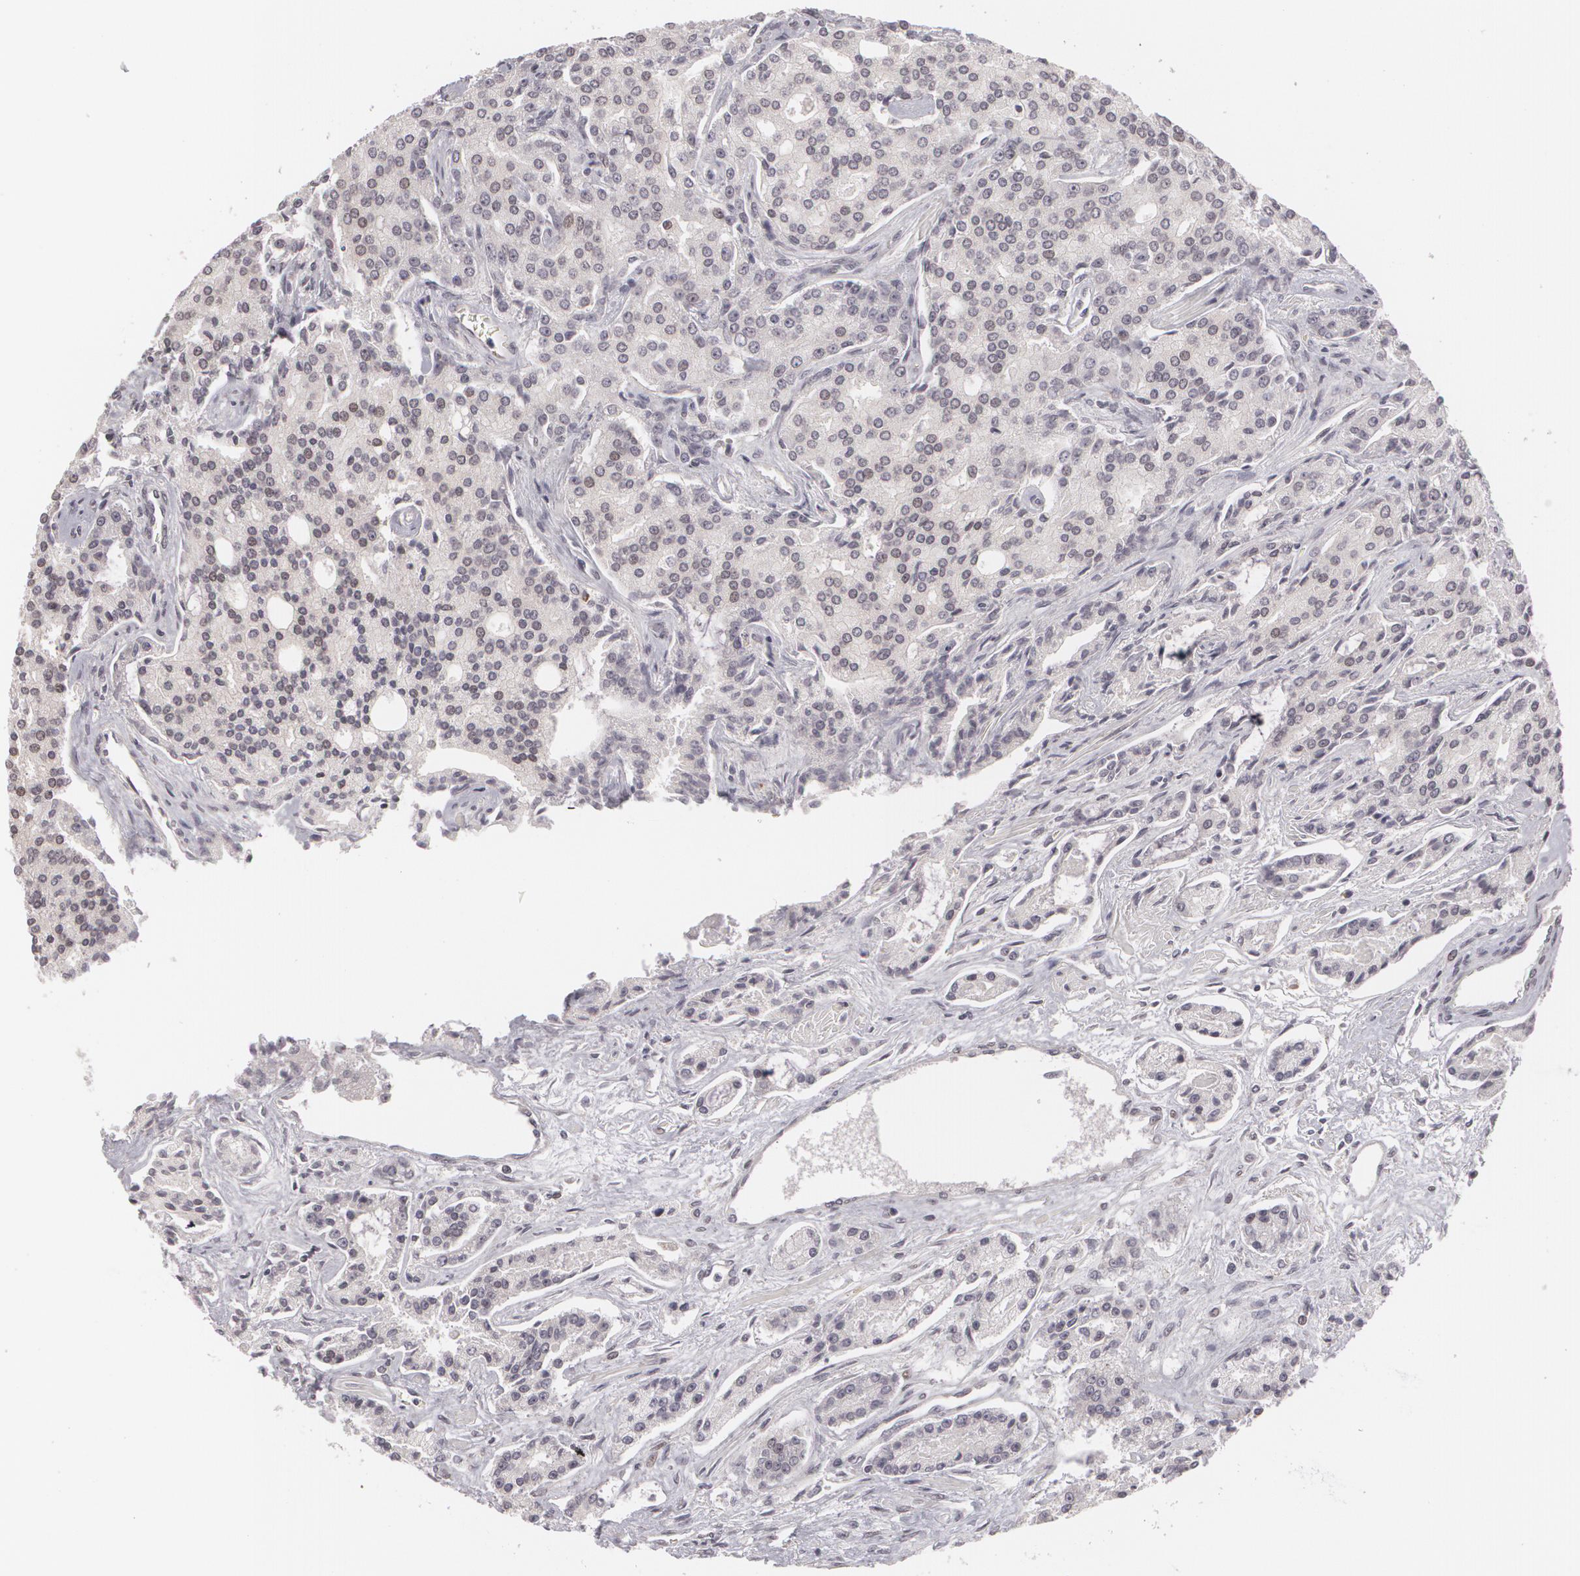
{"staining": {"intensity": "negative", "quantity": "none", "location": "none"}, "tissue": "prostate cancer", "cell_type": "Tumor cells", "image_type": "cancer", "snomed": [{"axis": "morphology", "description": "Adenocarcinoma, Medium grade"}, {"axis": "topography", "description": "Prostate"}], "caption": "Prostate cancer (medium-grade adenocarcinoma) stained for a protein using IHC shows no positivity tumor cells.", "gene": "ZBTB16", "patient": {"sex": "male", "age": 72}}